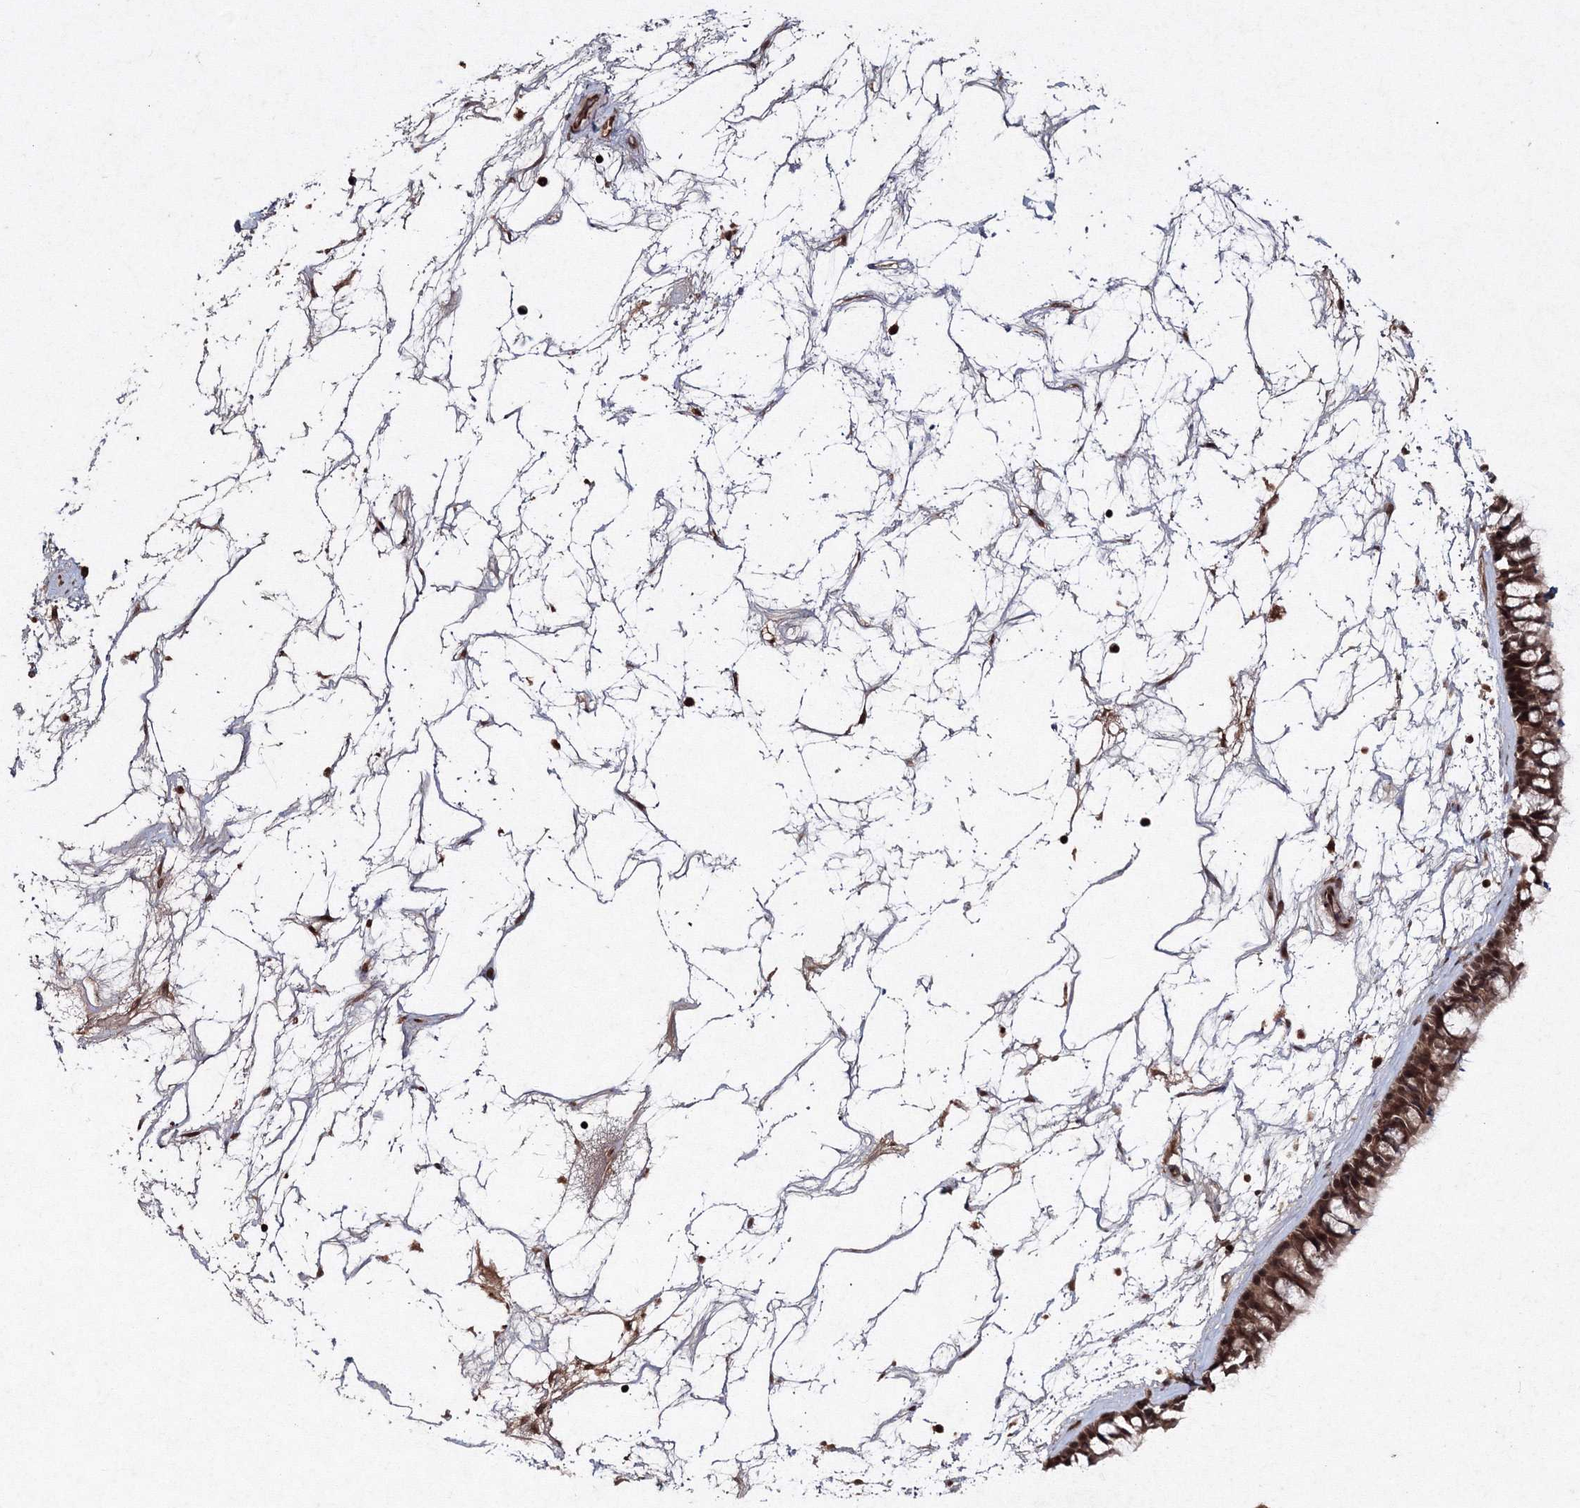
{"staining": {"intensity": "strong", "quantity": ">75%", "location": "cytoplasmic/membranous,nuclear"}, "tissue": "nasopharynx", "cell_type": "Respiratory epithelial cells", "image_type": "normal", "snomed": [{"axis": "morphology", "description": "Normal tissue, NOS"}, {"axis": "topography", "description": "Nasopharynx"}], "caption": "The histopathology image displays immunohistochemical staining of unremarkable nasopharynx. There is strong cytoplasmic/membranous,nuclear expression is identified in approximately >75% of respiratory epithelial cells.", "gene": "PEX13", "patient": {"sex": "male", "age": 64}}